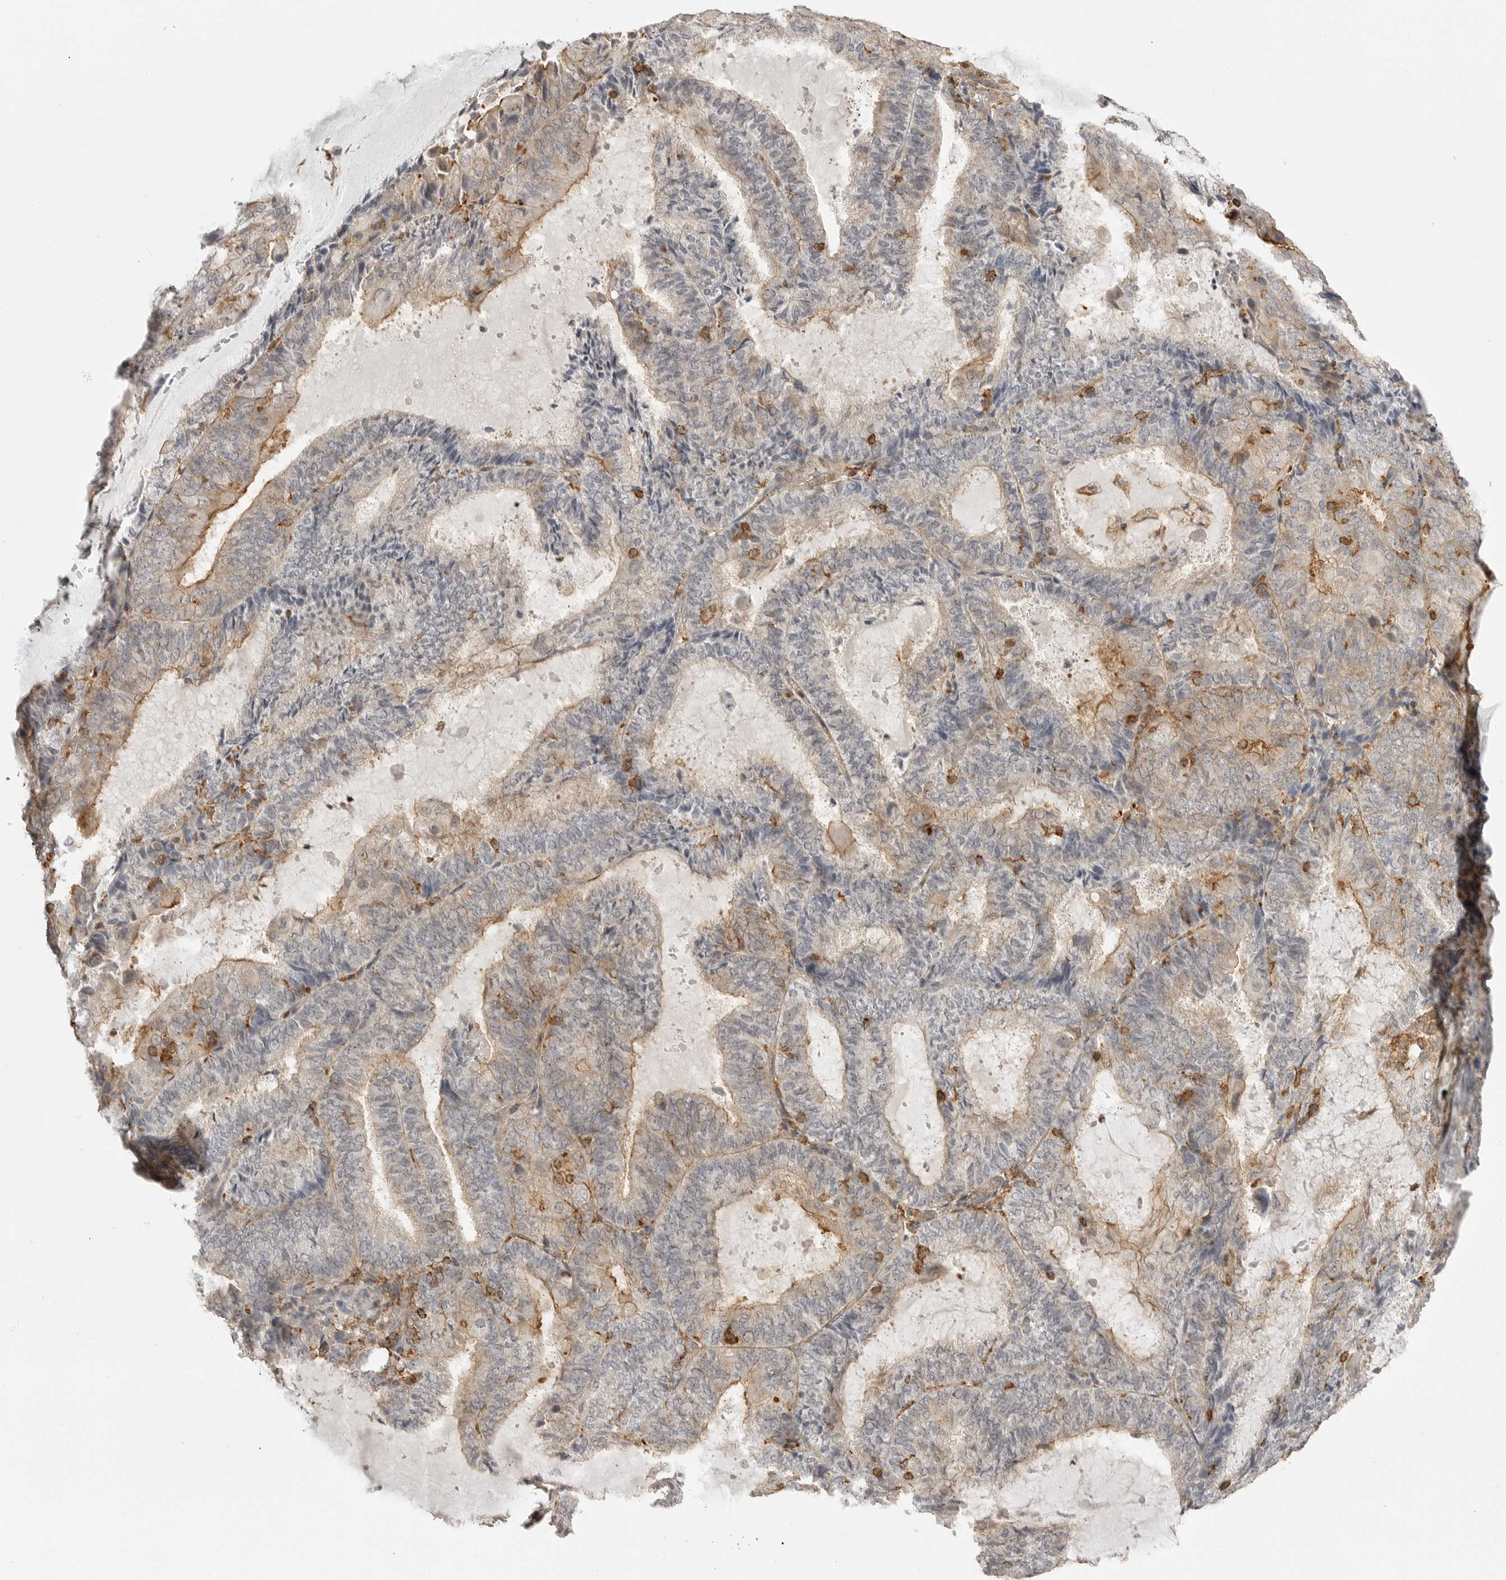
{"staining": {"intensity": "moderate", "quantity": "<25%", "location": "cytoplasmic/membranous"}, "tissue": "endometrial cancer", "cell_type": "Tumor cells", "image_type": "cancer", "snomed": [{"axis": "morphology", "description": "Adenocarcinoma, NOS"}, {"axis": "topography", "description": "Endometrium"}], "caption": "Adenocarcinoma (endometrial) was stained to show a protein in brown. There is low levels of moderate cytoplasmic/membranous positivity in about <25% of tumor cells. The staining was performed using DAB (3,3'-diaminobenzidine), with brown indicating positive protein expression. Nuclei are stained blue with hematoxylin.", "gene": "GPC2", "patient": {"sex": "female", "age": 81}}